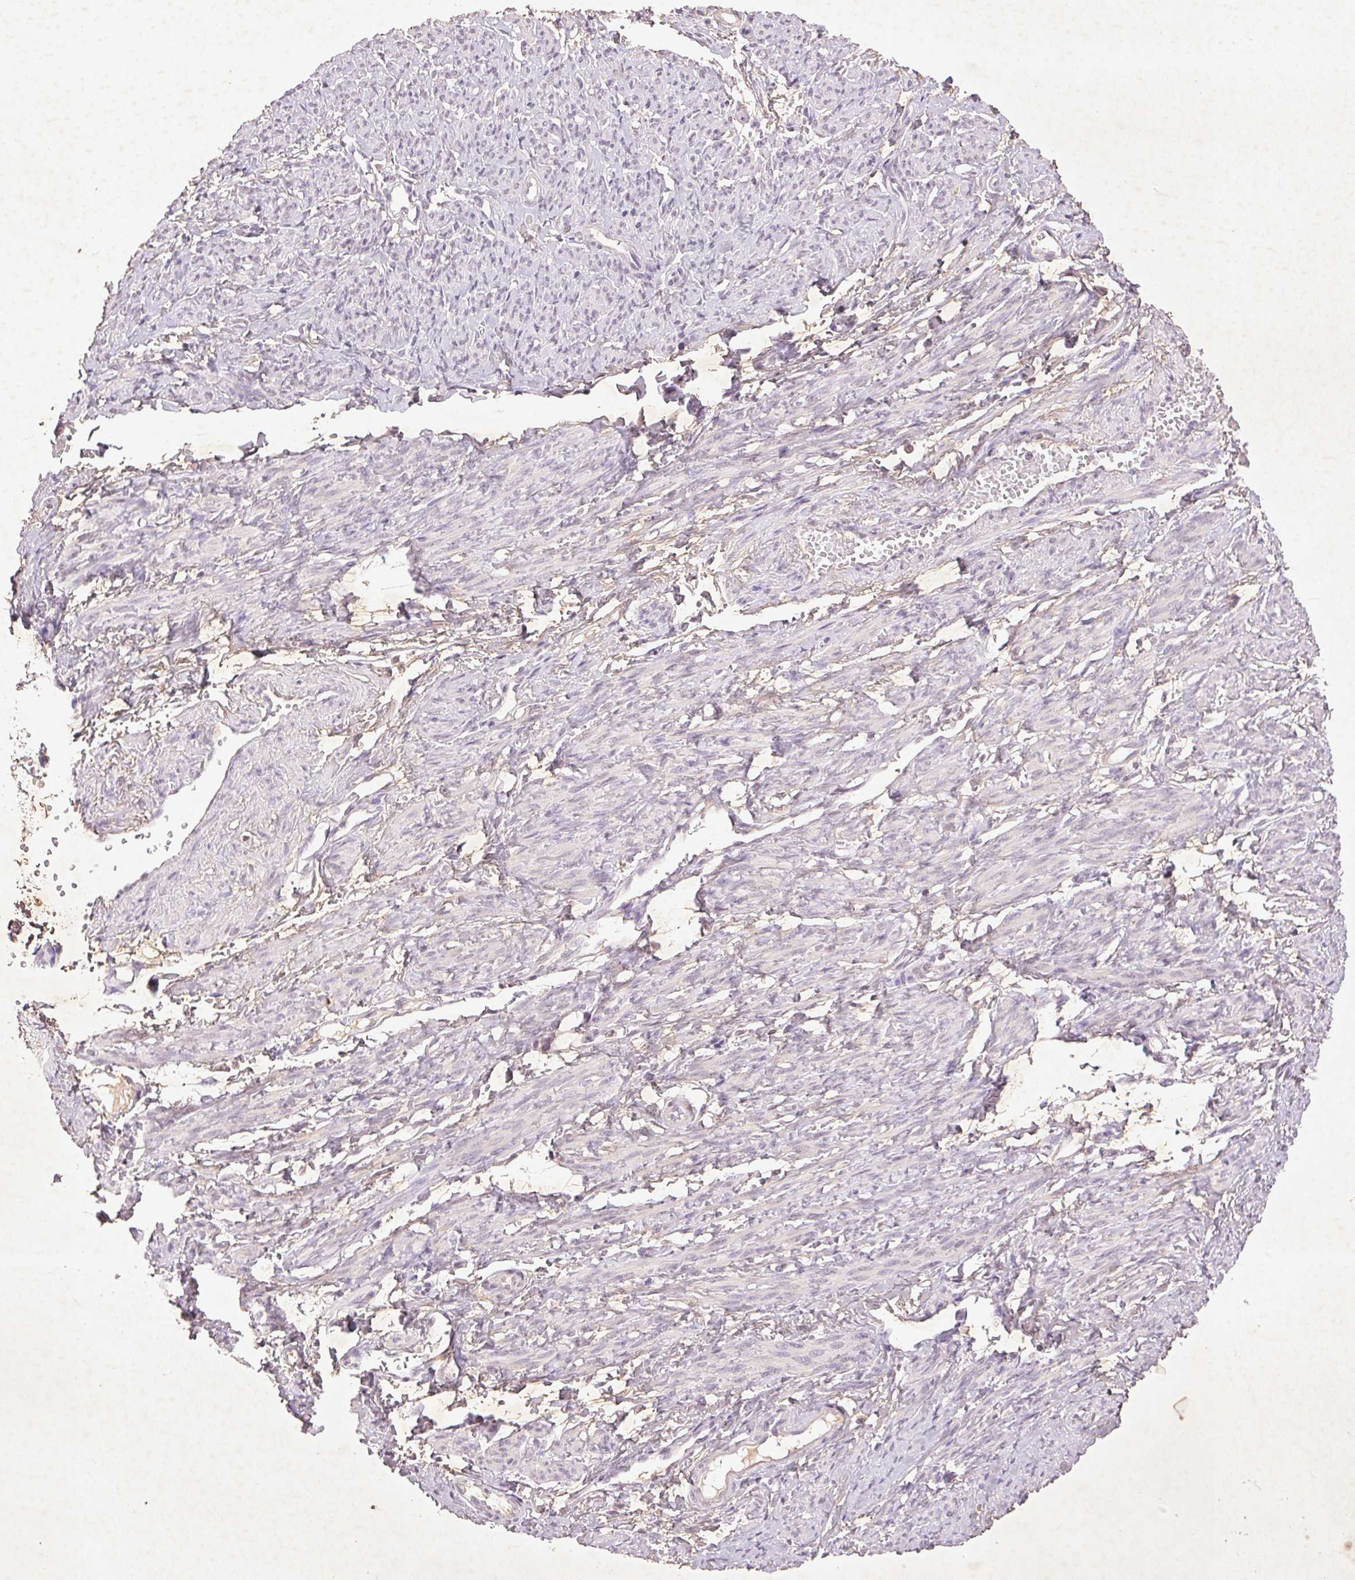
{"staining": {"intensity": "negative", "quantity": "none", "location": "none"}, "tissue": "smooth muscle", "cell_type": "Smooth muscle cells", "image_type": "normal", "snomed": [{"axis": "morphology", "description": "Normal tissue, NOS"}, {"axis": "topography", "description": "Smooth muscle"}], "caption": "This micrograph is of normal smooth muscle stained with IHC to label a protein in brown with the nuclei are counter-stained blue. There is no expression in smooth muscle cells.", "gene": "FAM168B", "patient": {"sex": "female", "age": 65}}